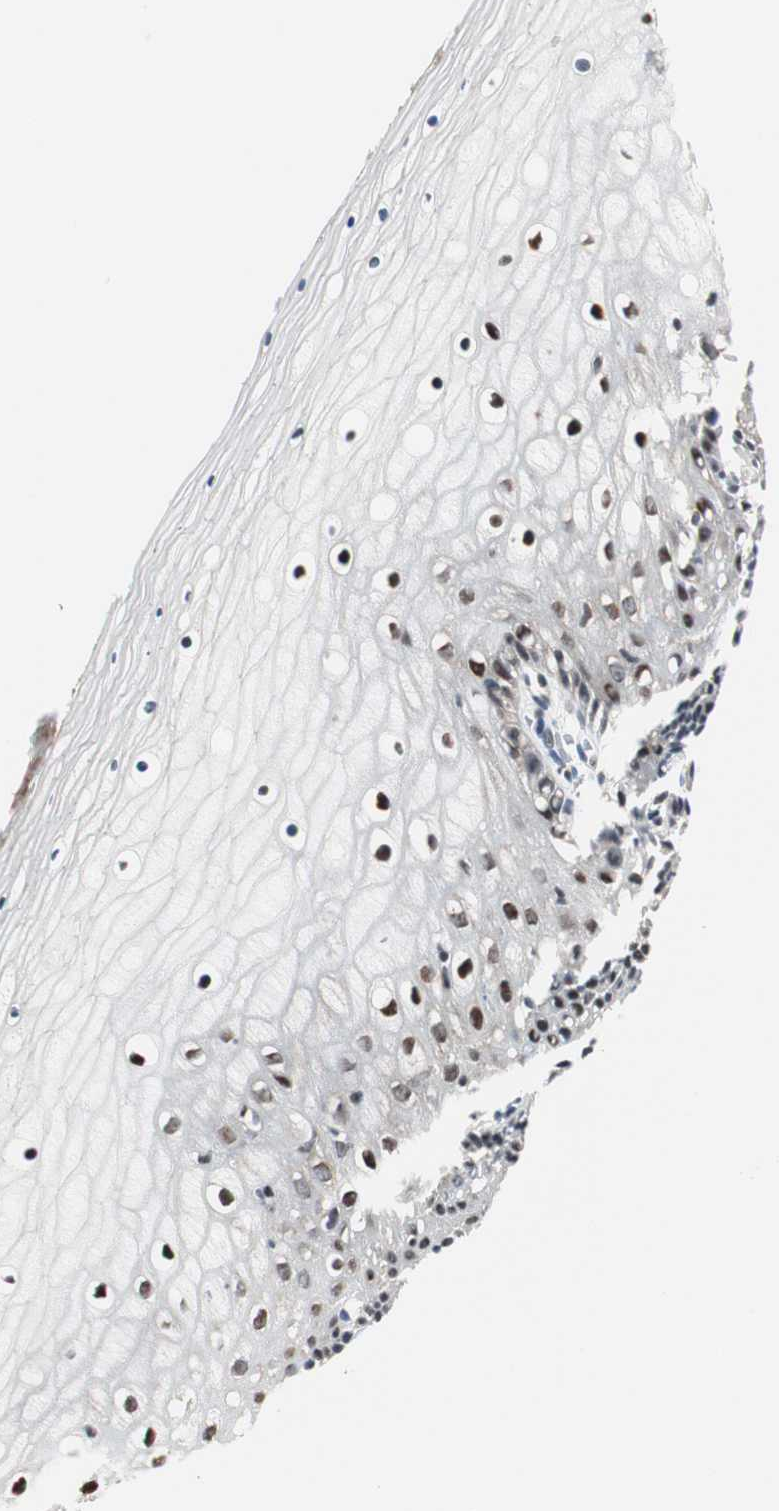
{"staining": {"intensity": "strong", "quantity": "25%-75%", "location": "nuclear"}, "tissue": "vagina", "cell_type": "Squamous epithelial cells", "image_type": "normal", "snomed": [{"axis": "morphology", "description": "Normal tissue, NOS"}, {"axis": "topography", "description": "Vagina"}], "caption": "Immunohistochemical staining of normal human vagina displays high levels of strong nuclear expression in approximately 25%-75% of squamous epithelial cells.", "gene": "RAD1", "patient": {"sex": "female", "age": 46}}